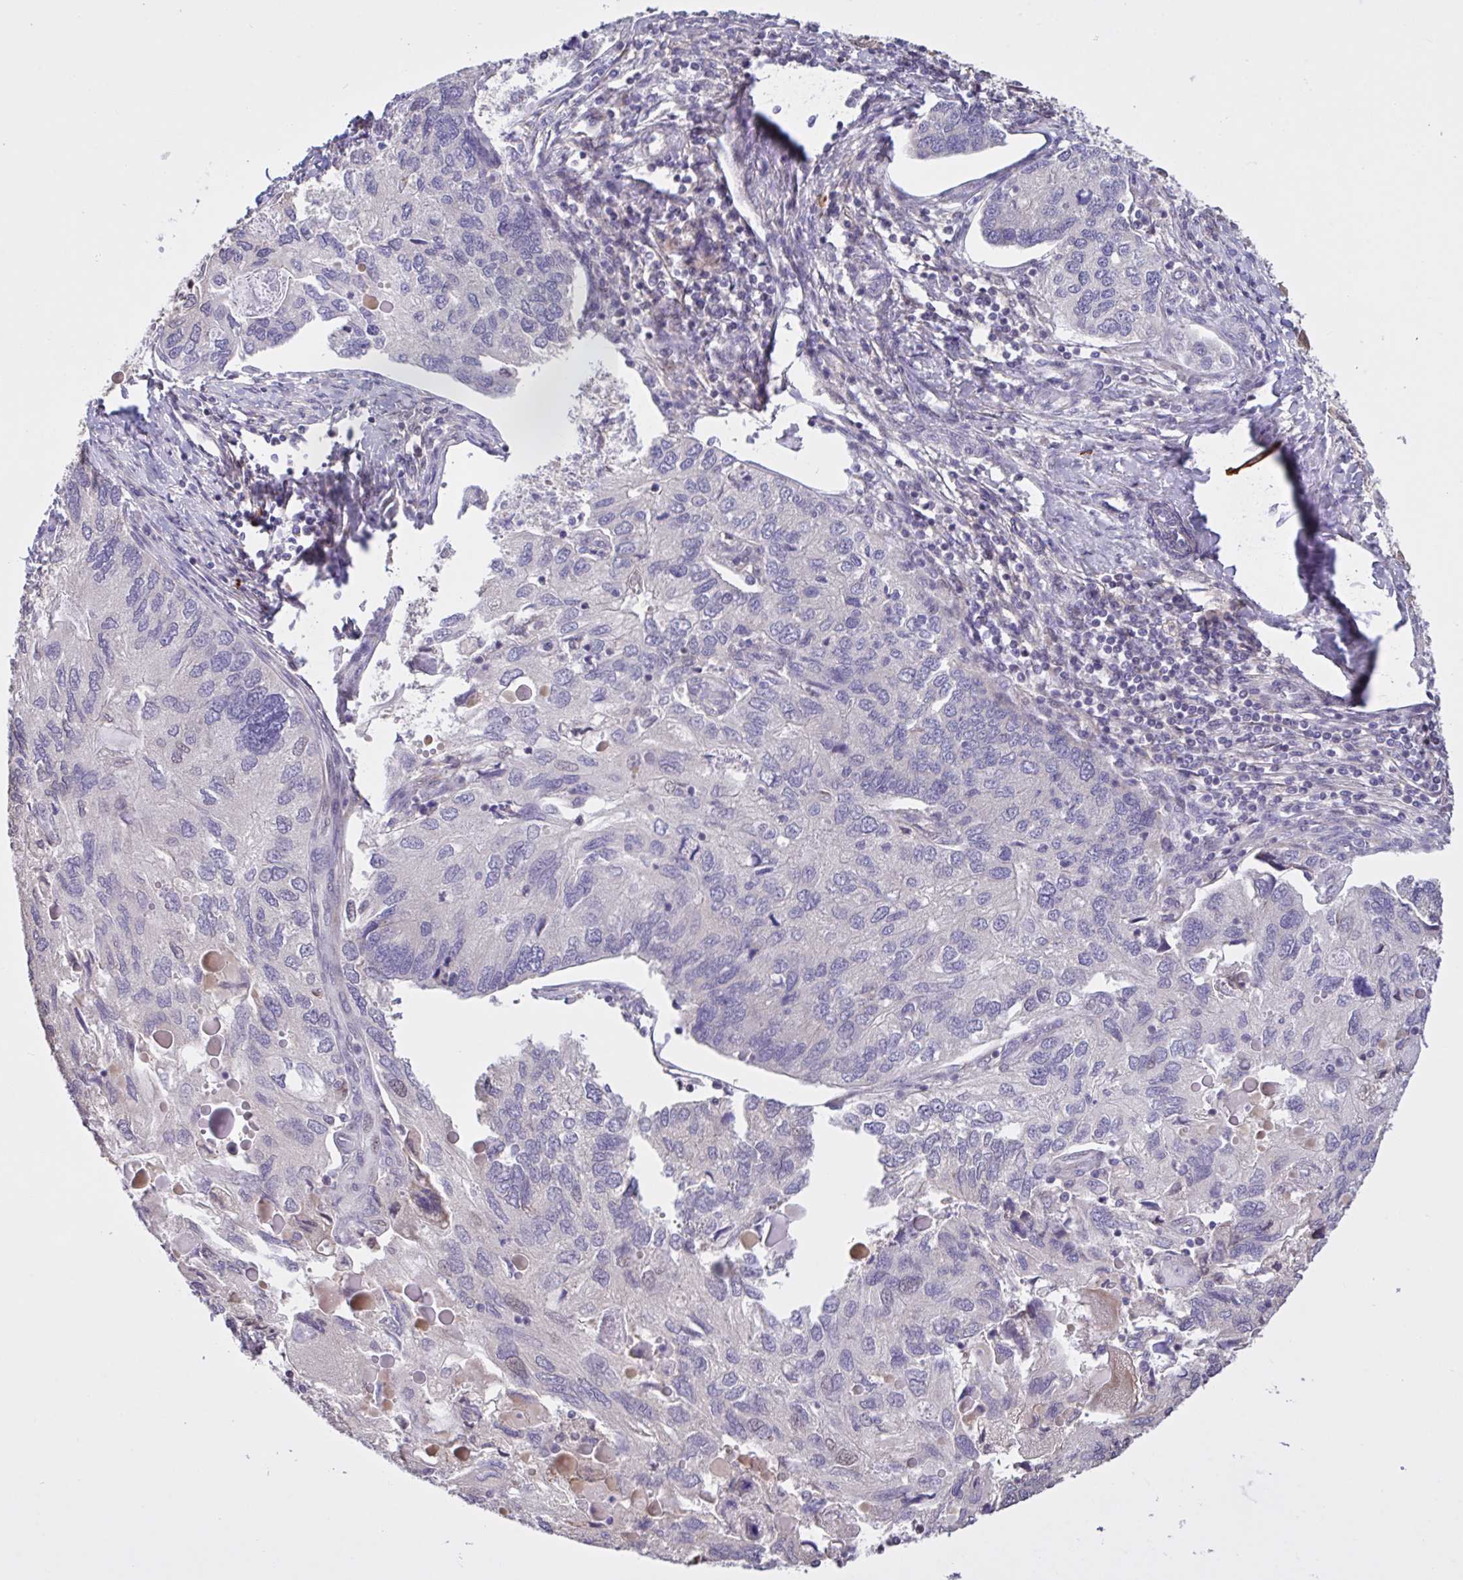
{"staining": {"intensity": "negative", "quantity": "none", "location": "none"}, "tissue": "endometrial cancer", "cell_type": "Tumor cells", "image_type": "cancer", "snomed": [{"axis": "morphology", "description": "Carcinoma, NOS"}, {"axis": "topography", "description": "Uterus"}], "caption": "The IHC micrograph has no significant staining in tumor cells of endometrial cancer (carcinoma) tissue.", "gene": "MRGPRX2", "patient": {"sex": "female", "age": 76}}